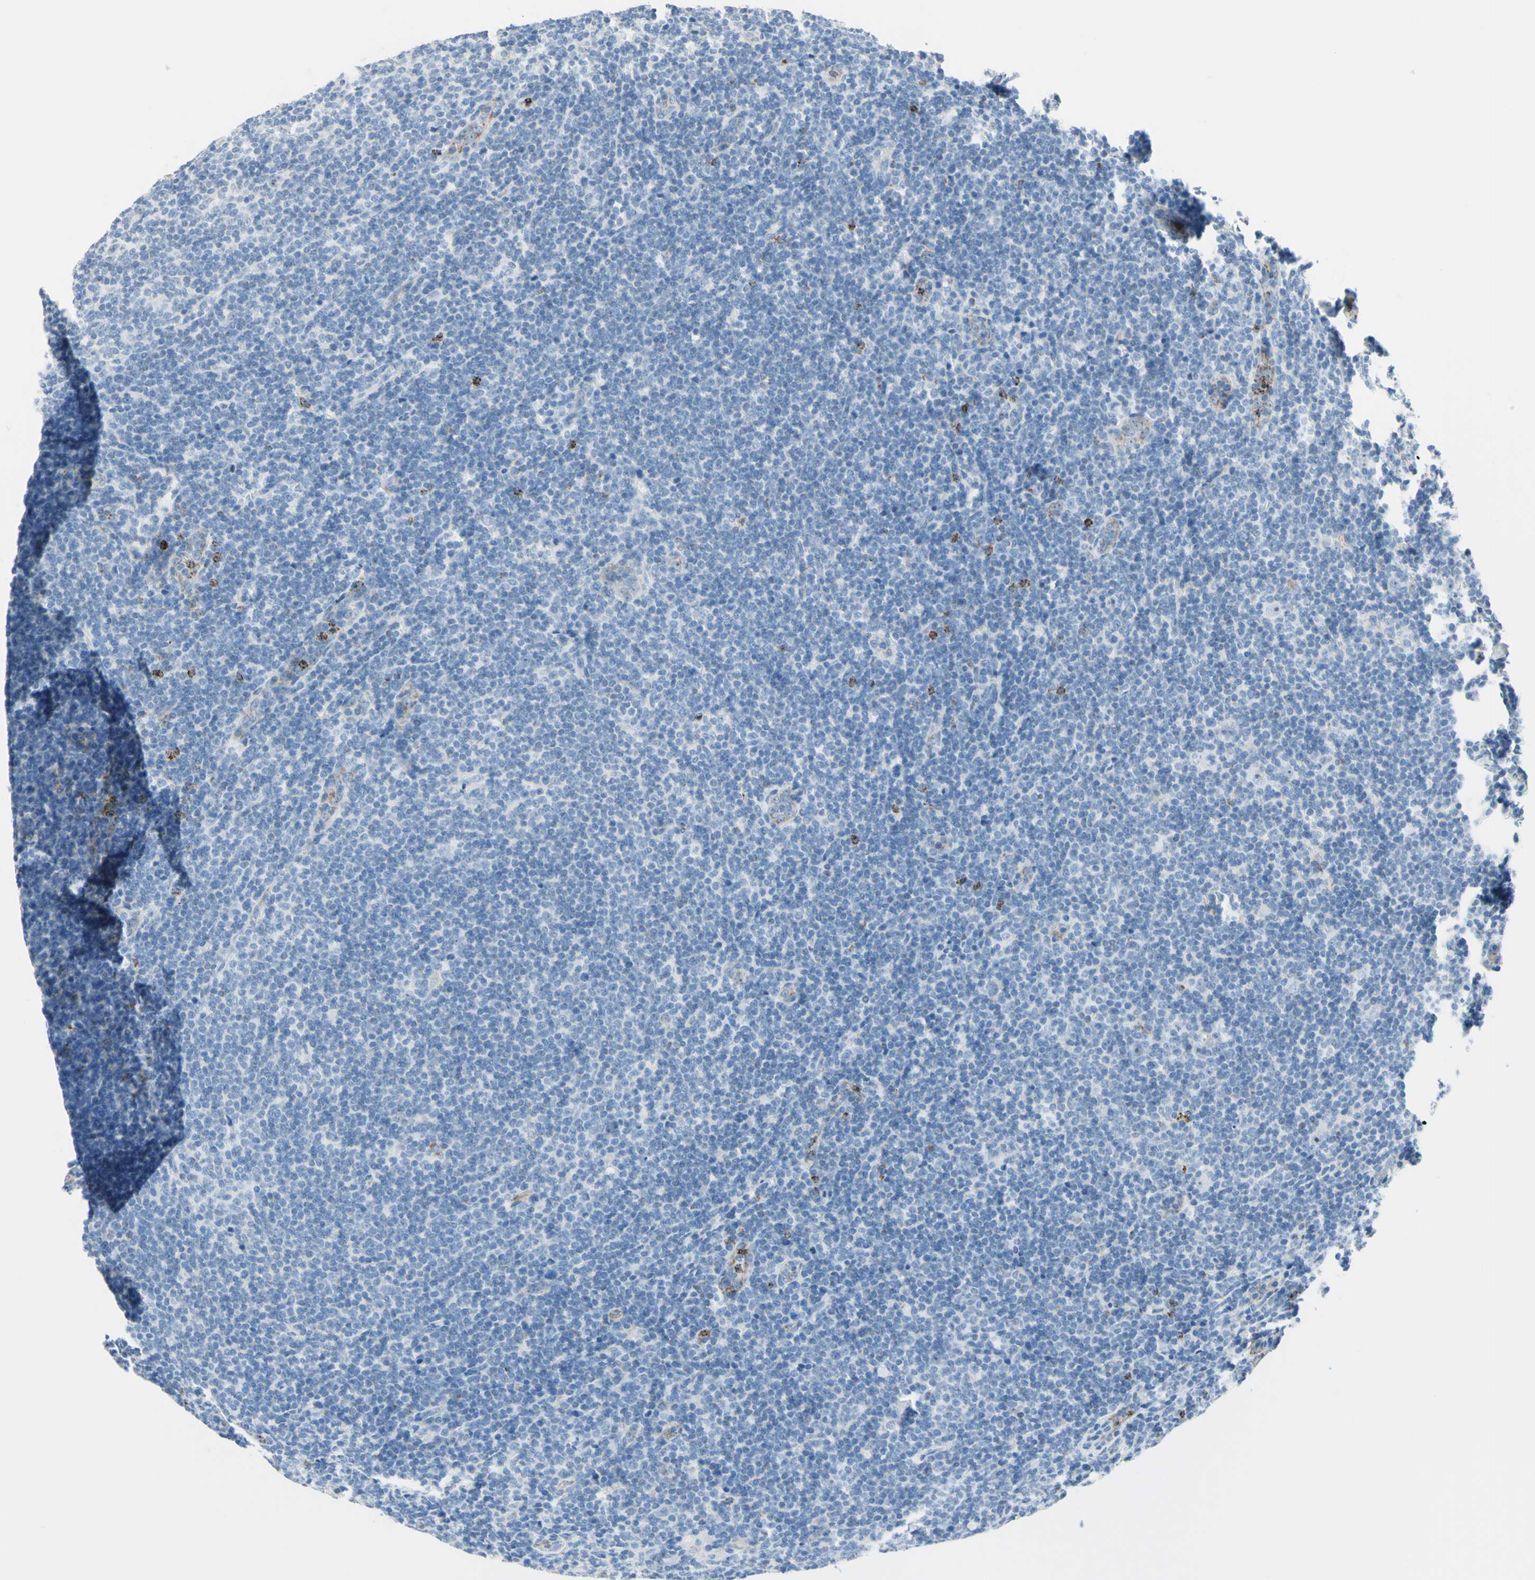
{"staining": {"intensity": "weak", "quantity": "<25%", "location": "nuclear"}, "tissue": "lymphoma", "cell_type": "Tumor cells", "image_type": "cancer", "snomed": [{"axis": "morphology", "description": "Hodgkin's disease, NOS"}, {"axis": "topography", "description": "Lymph node"}], "caption": "A high-resolution micrograph shows immunohistochemistry staining of Hodgkin's disease, which shows no significant positivity in tumor cells.", "gene": "CYSLTR1", "patient": {"sex": "female", "age": 57}}